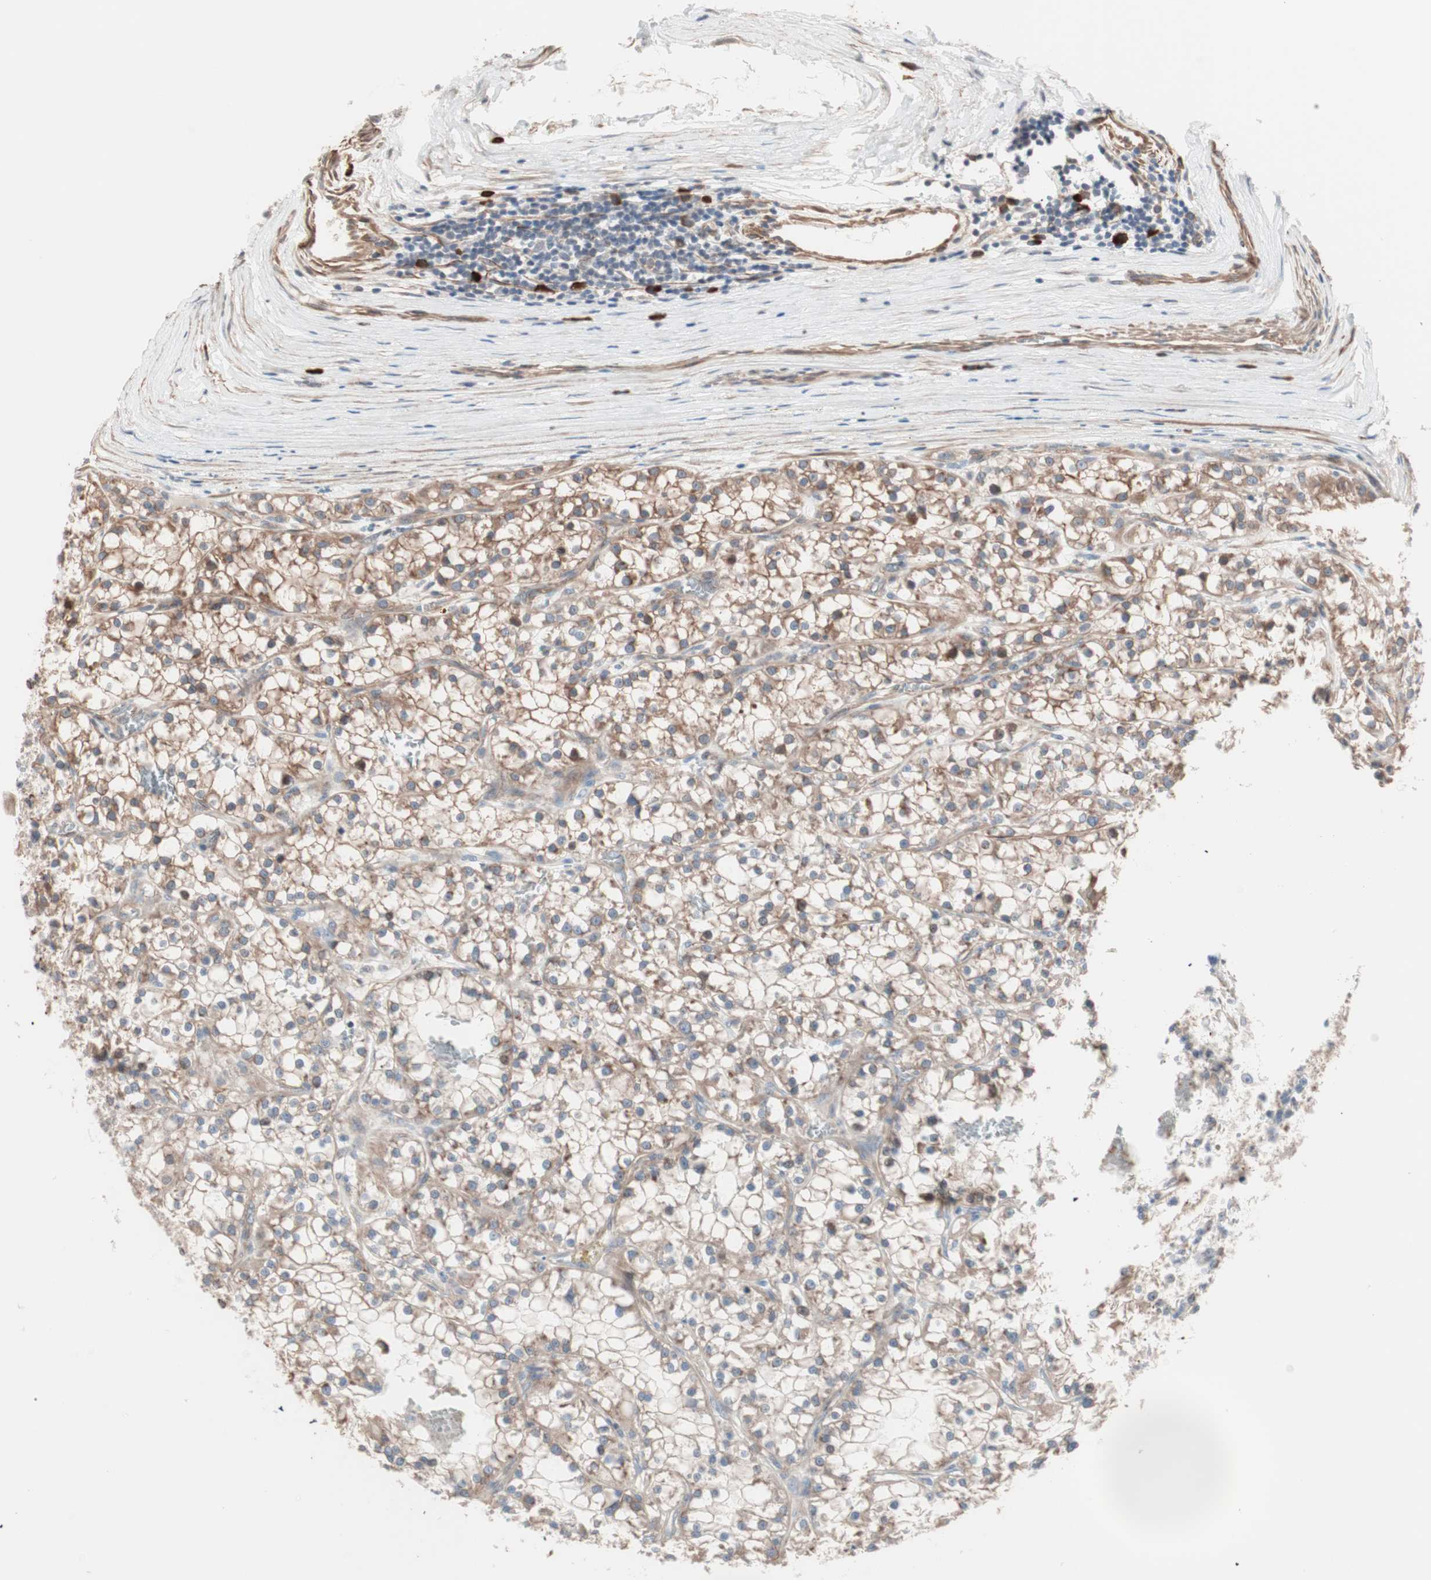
{"staining": {"intensity": "moderate", "quantity": "25%-75%", "location": "cytoplasmic/membranous"}, "tissue": "renal cancer", "cell_type": "Tumor cells", "image_type": "cancer", "snomed": [{"axis": "morphology", "description": "Adenocarcinoma, NOS"}, {"axis": "topography", "description": "Kidney"}], "caption": "This image reveals immunohistochemistry staining of human renal cancer (adenocarcinoma), with medium moderate cytoplasmic/membranous expression in about 25%-75% of tumor cells.", "gene": "ALG5", "patient": {"sex": "female", "age": 52}}